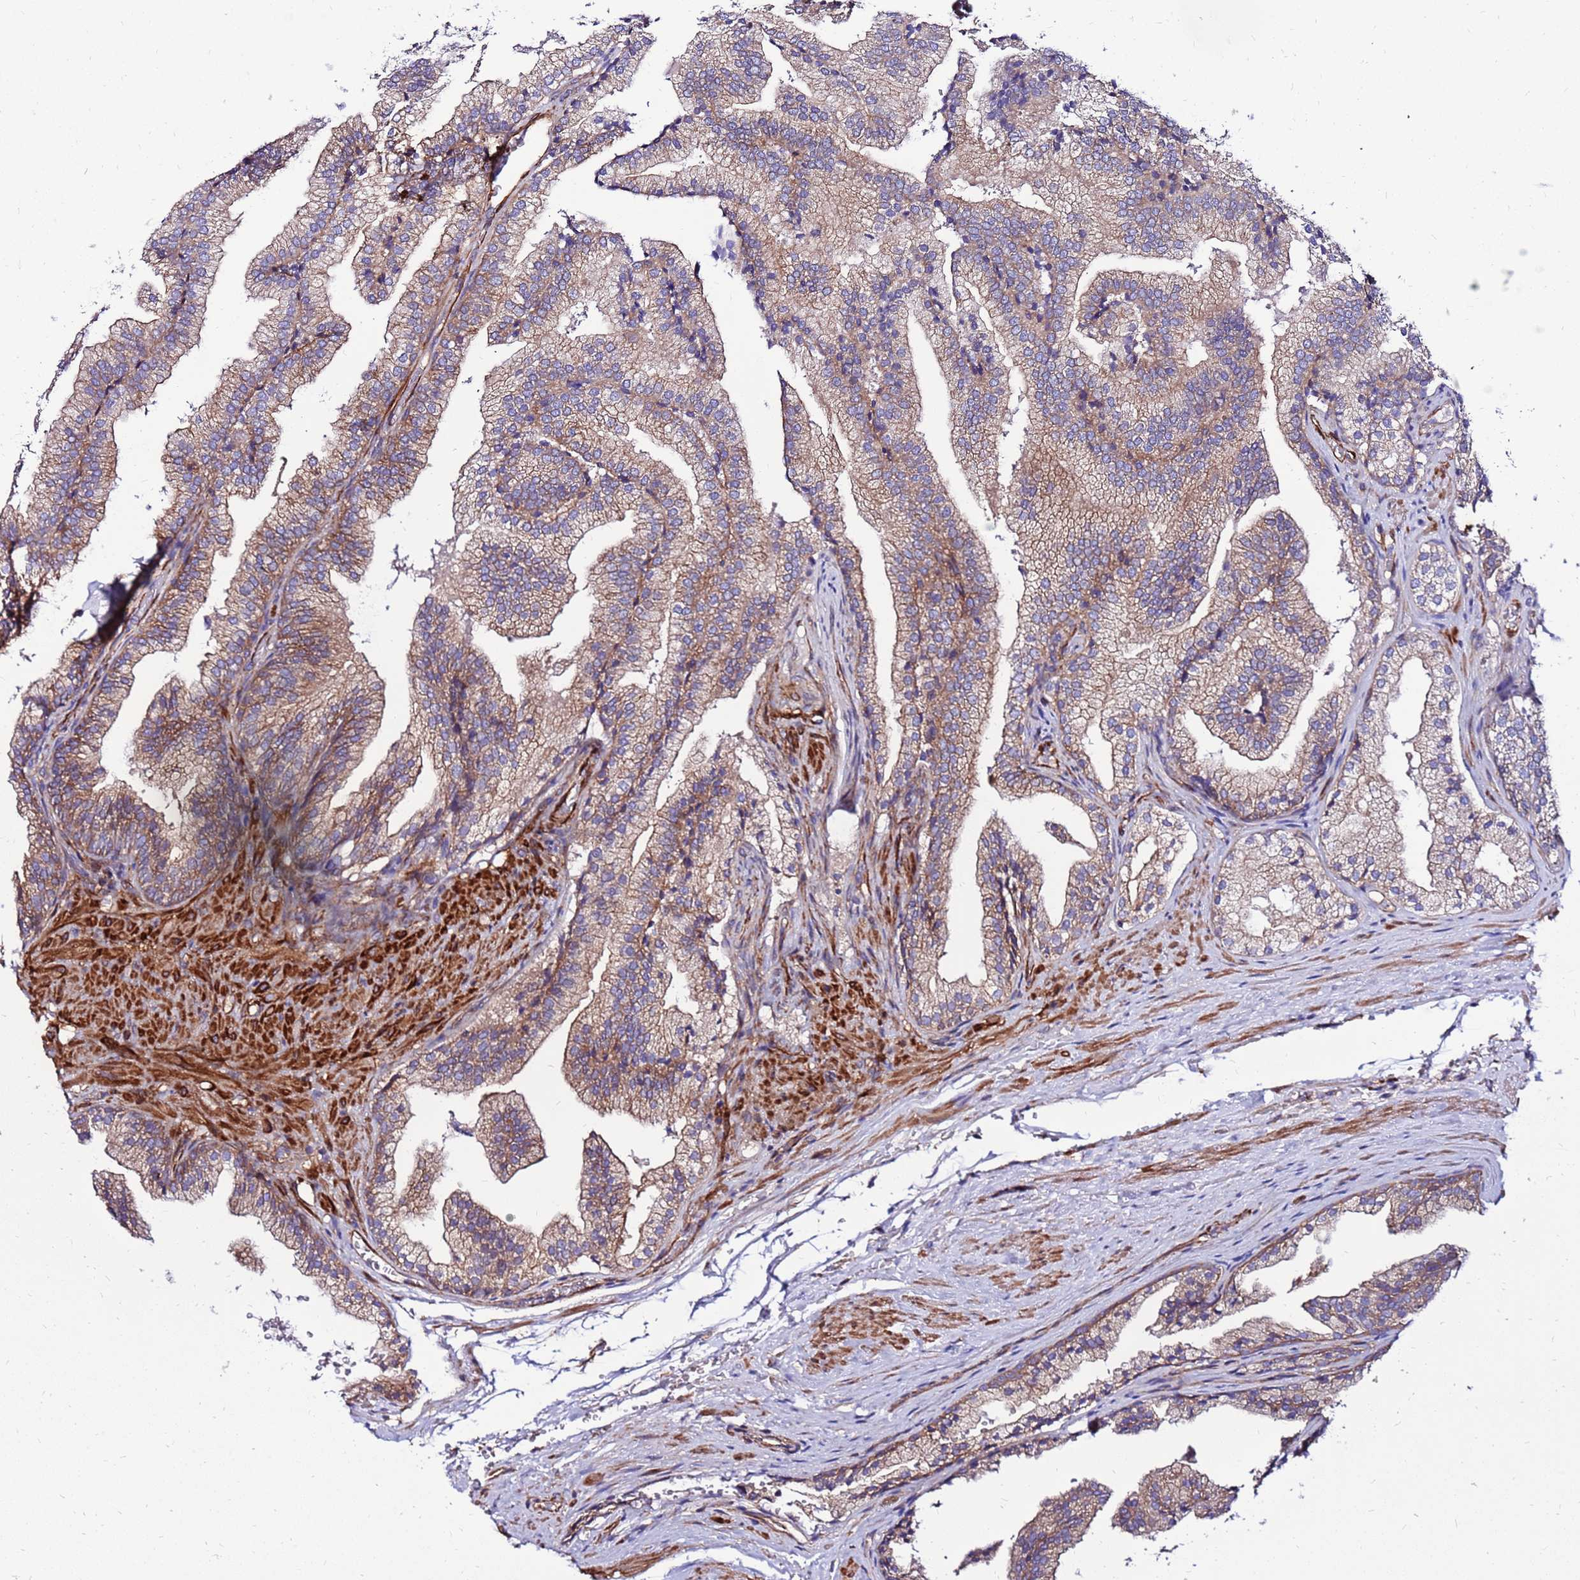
{"staining": {"intensity": "moderate", "quantity": ">75%", "location": "cytoplasmic/membranous"}, "tissue": "prostate", "cell_type": "Glandular cells", "image_type": "normal", "snomed": [{"axis": "morphology", "description": "Normal tissue, NOS"}, {"axis": "topography", "description": "Prostate"}], "caption": "Moderate cytoplasmic/membranous protein staining is identified in approximately >75% of glandular cells in prostate. The staining is performed using DAB (3,3'-diaminobenzidine) brown chromogen to label protein expression. The nuclei are counter-stained blue using hematoxylin.", "gene": "EI24", "patient": {"sex": "male", "age": 76}}